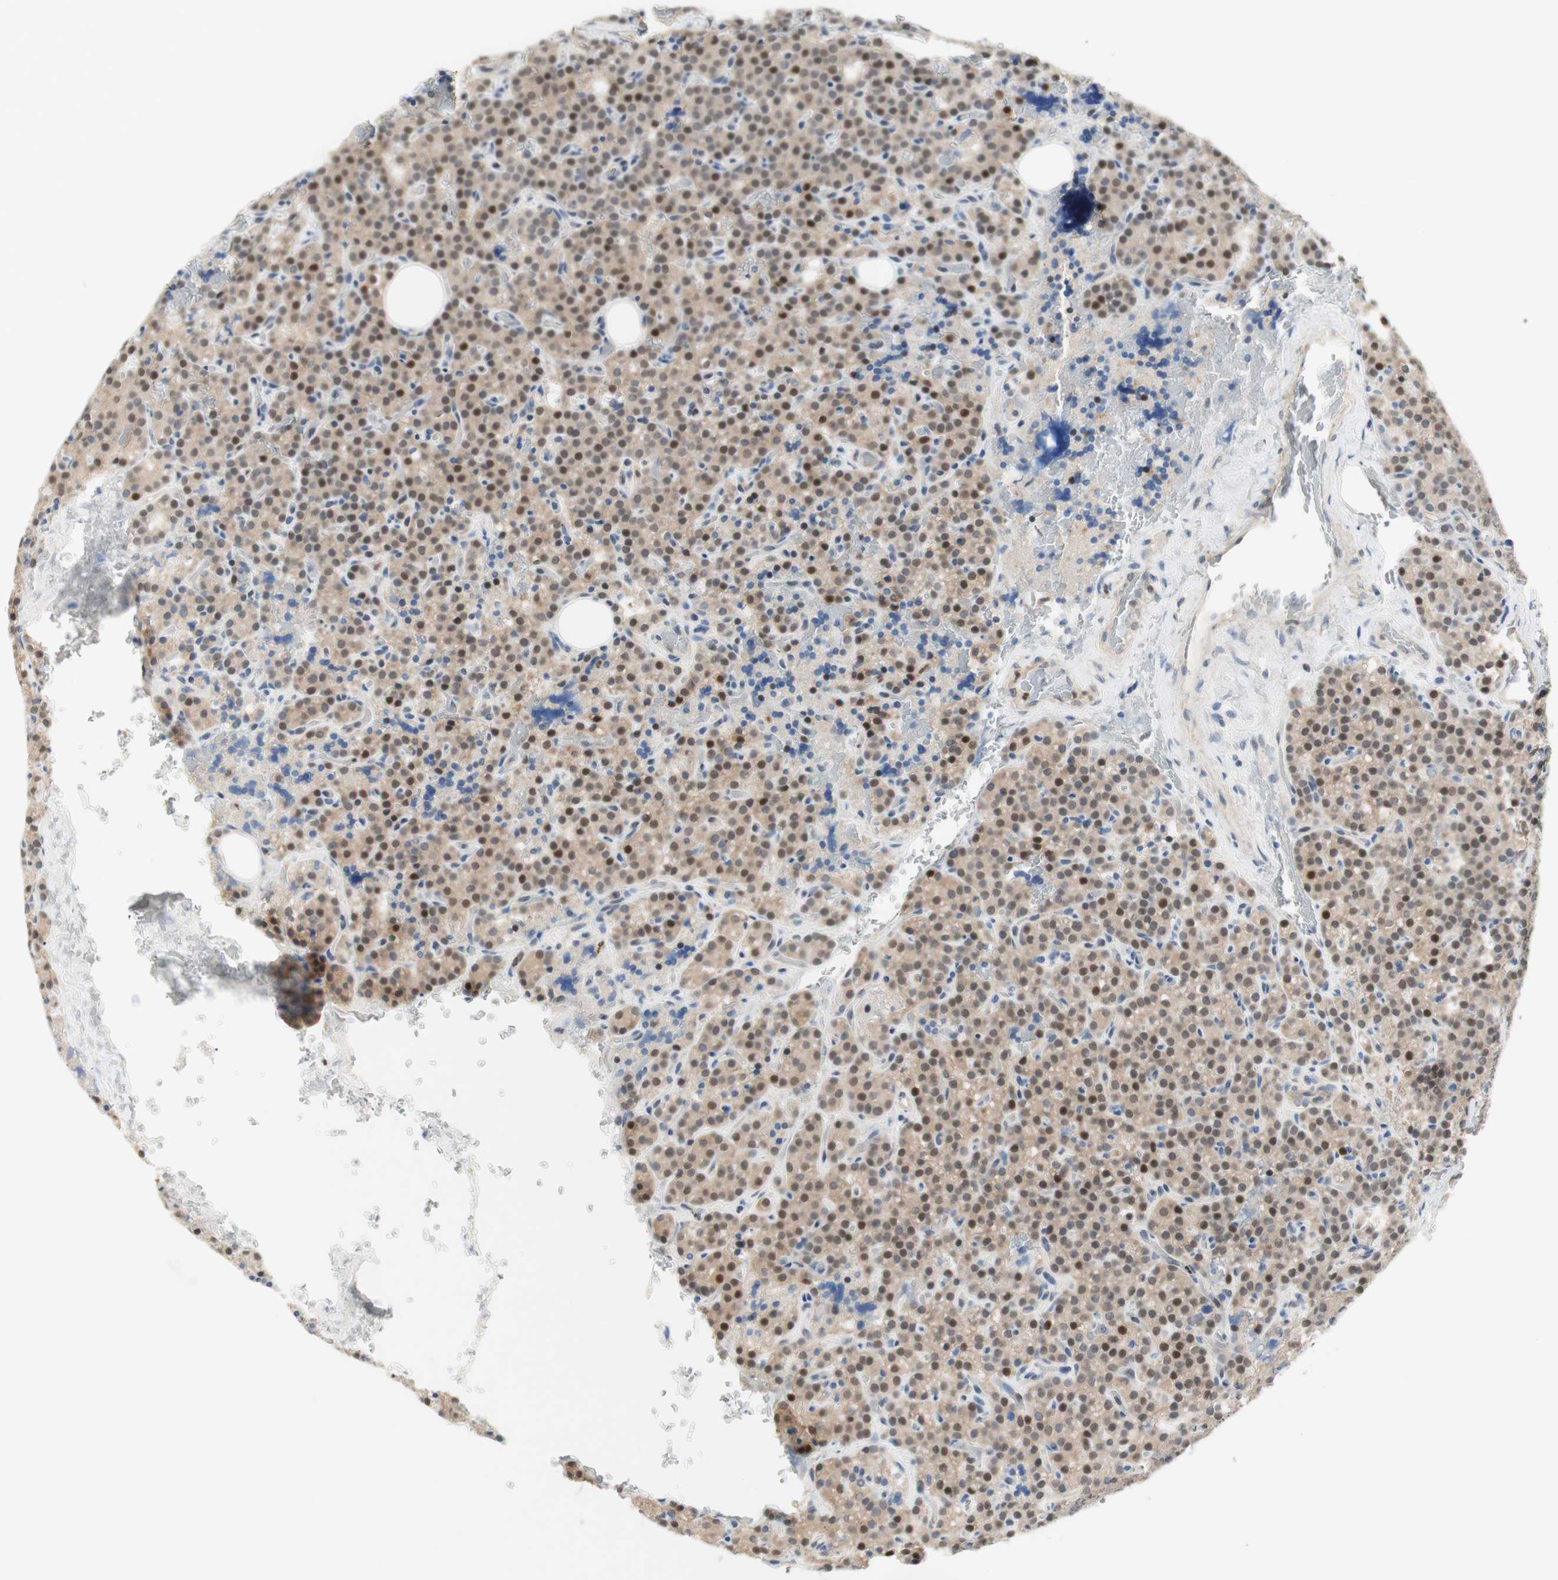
{"staining": {"intensity": "weak", "quantity": "25%-75%", "location": "cytoplasmic/membranous,nuclear"}, "tissue": "parathyroid gland", "cell_type": "Glandular cells", "image_type": "normal", "snomed": [{"axis": "morphology", "description": "Normal tissue, NOS"}, {"axis": "topography", "description": "Parathyroid gland"}], "caption": "IHC (DAB (3,3'-diaminobenzidine)) staining of normal human parathyroid gland shows weak cytoplasmic/membranous,nuclear protein positivity in about 25%-75% of glandular cells.", "gene": "RFNG", "patient": {"sex": "female", "age": 47}}